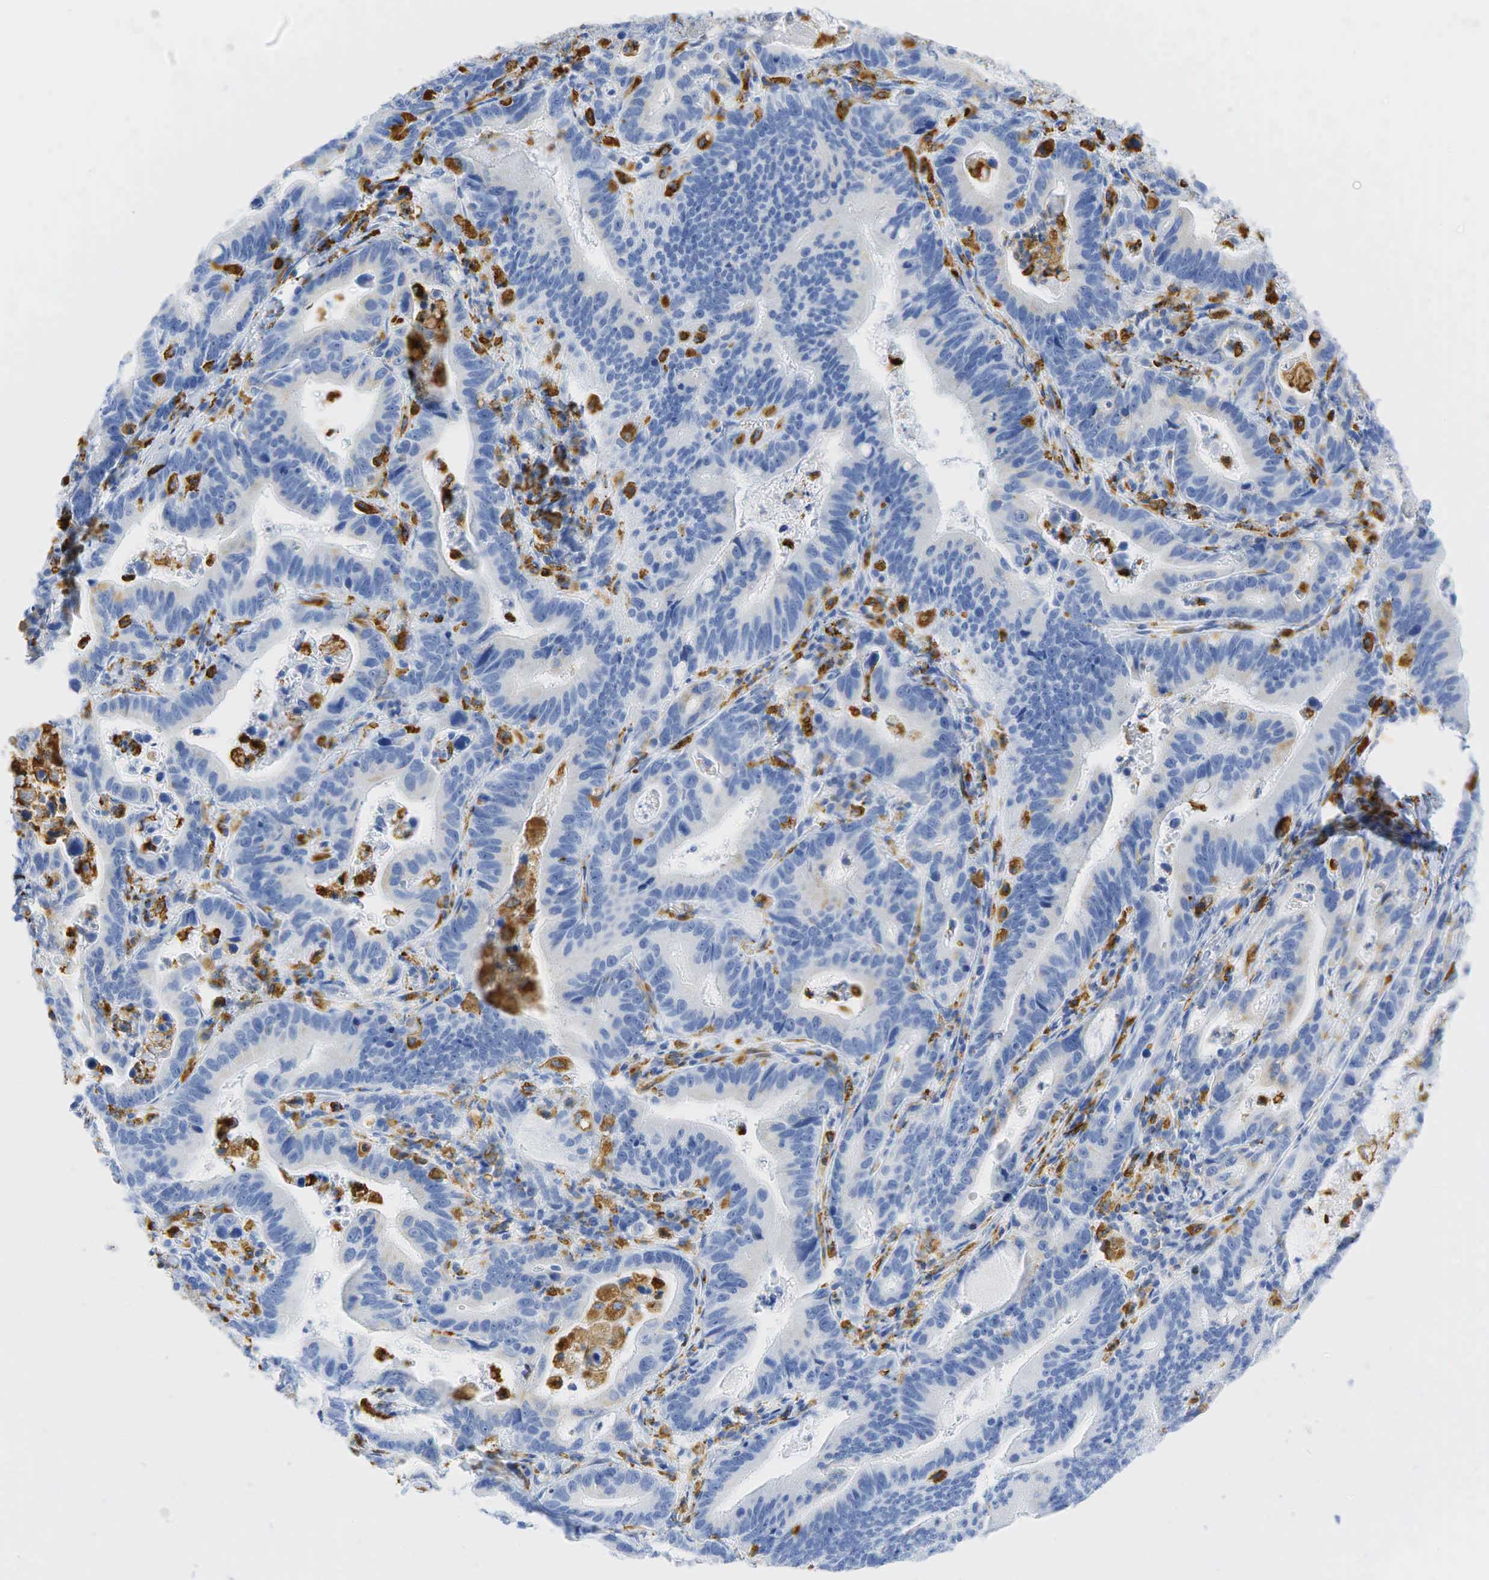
{"staining": {"intensity": "negative", "quantity": "none", "location": "none"}, "tissue": "stomach cancer", "cell_type": "Tumor cells", "image_type": "cancer", "snomed": [{"axis": "morphology", "description": "Adenocarcinoma, NOS"}, {"axis": "topography", "description": "Stomach, upper"}], "caption": "Tumor cells are negative for protein expression in human adenocarcinoma (stomach).", "gene": "CD68", "patient": {"sex": "male", "age": 63}}